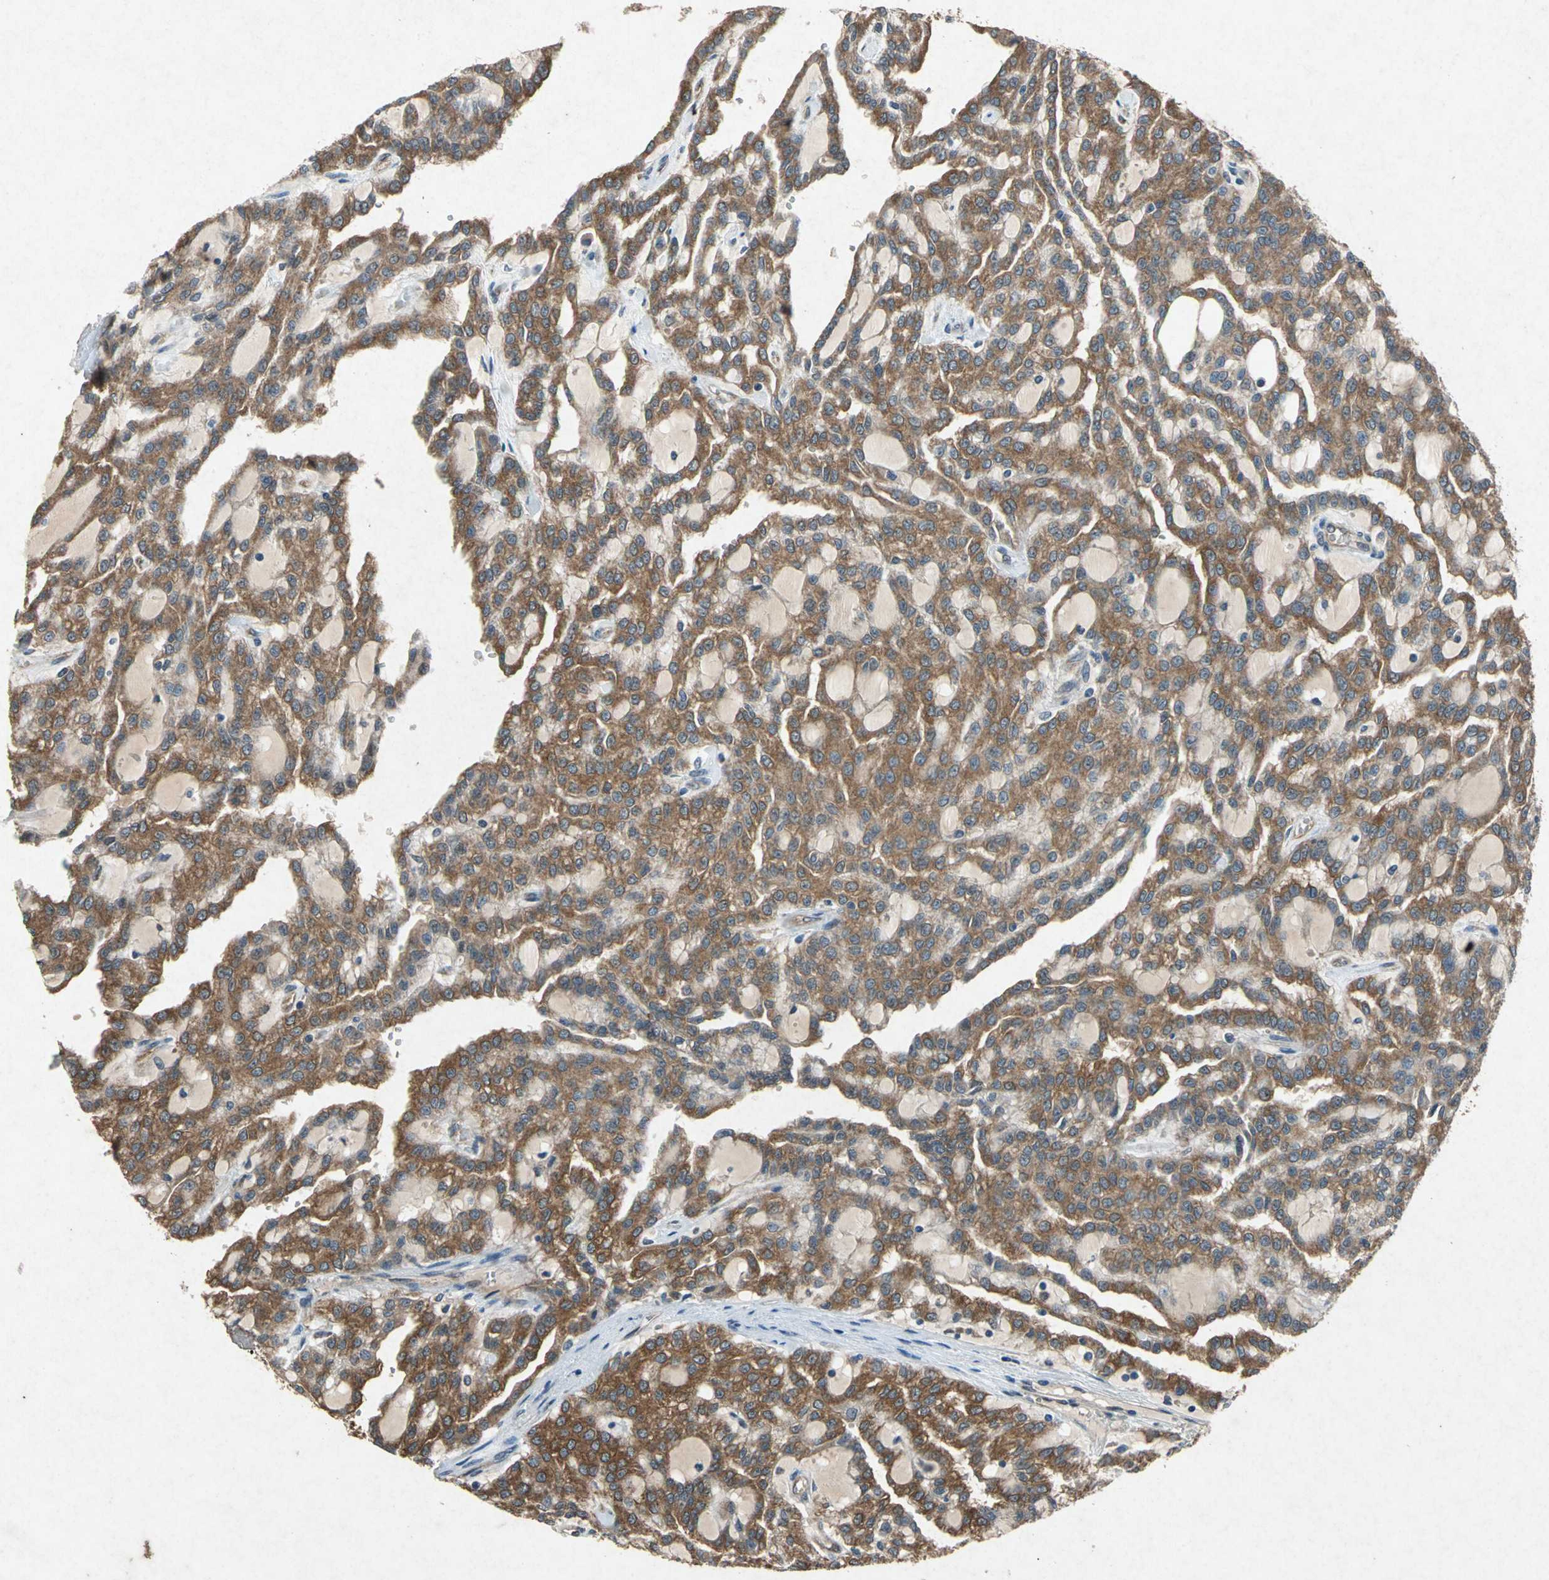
{"staining": {"intensity": "moderate", "quantity": ">75%", "location": "cytoplasmic/membranous"}, "tissue": "renal cancer", "cell_type": "Tumor cells", "image_type": "cancer", "snomed": [{"axis": "morphology", "description": "Adenocarcinoma, NOS"}, {"axis": "topography", "description": "Kidney"}], "caption": "Protein expression analysis of human renal cancer reveals moderate cytoplasmic/membranous staining in about >75% of tumor cells.", "gene": "HSP90AB1", "patient": {"sex": "male", "age": 63}}